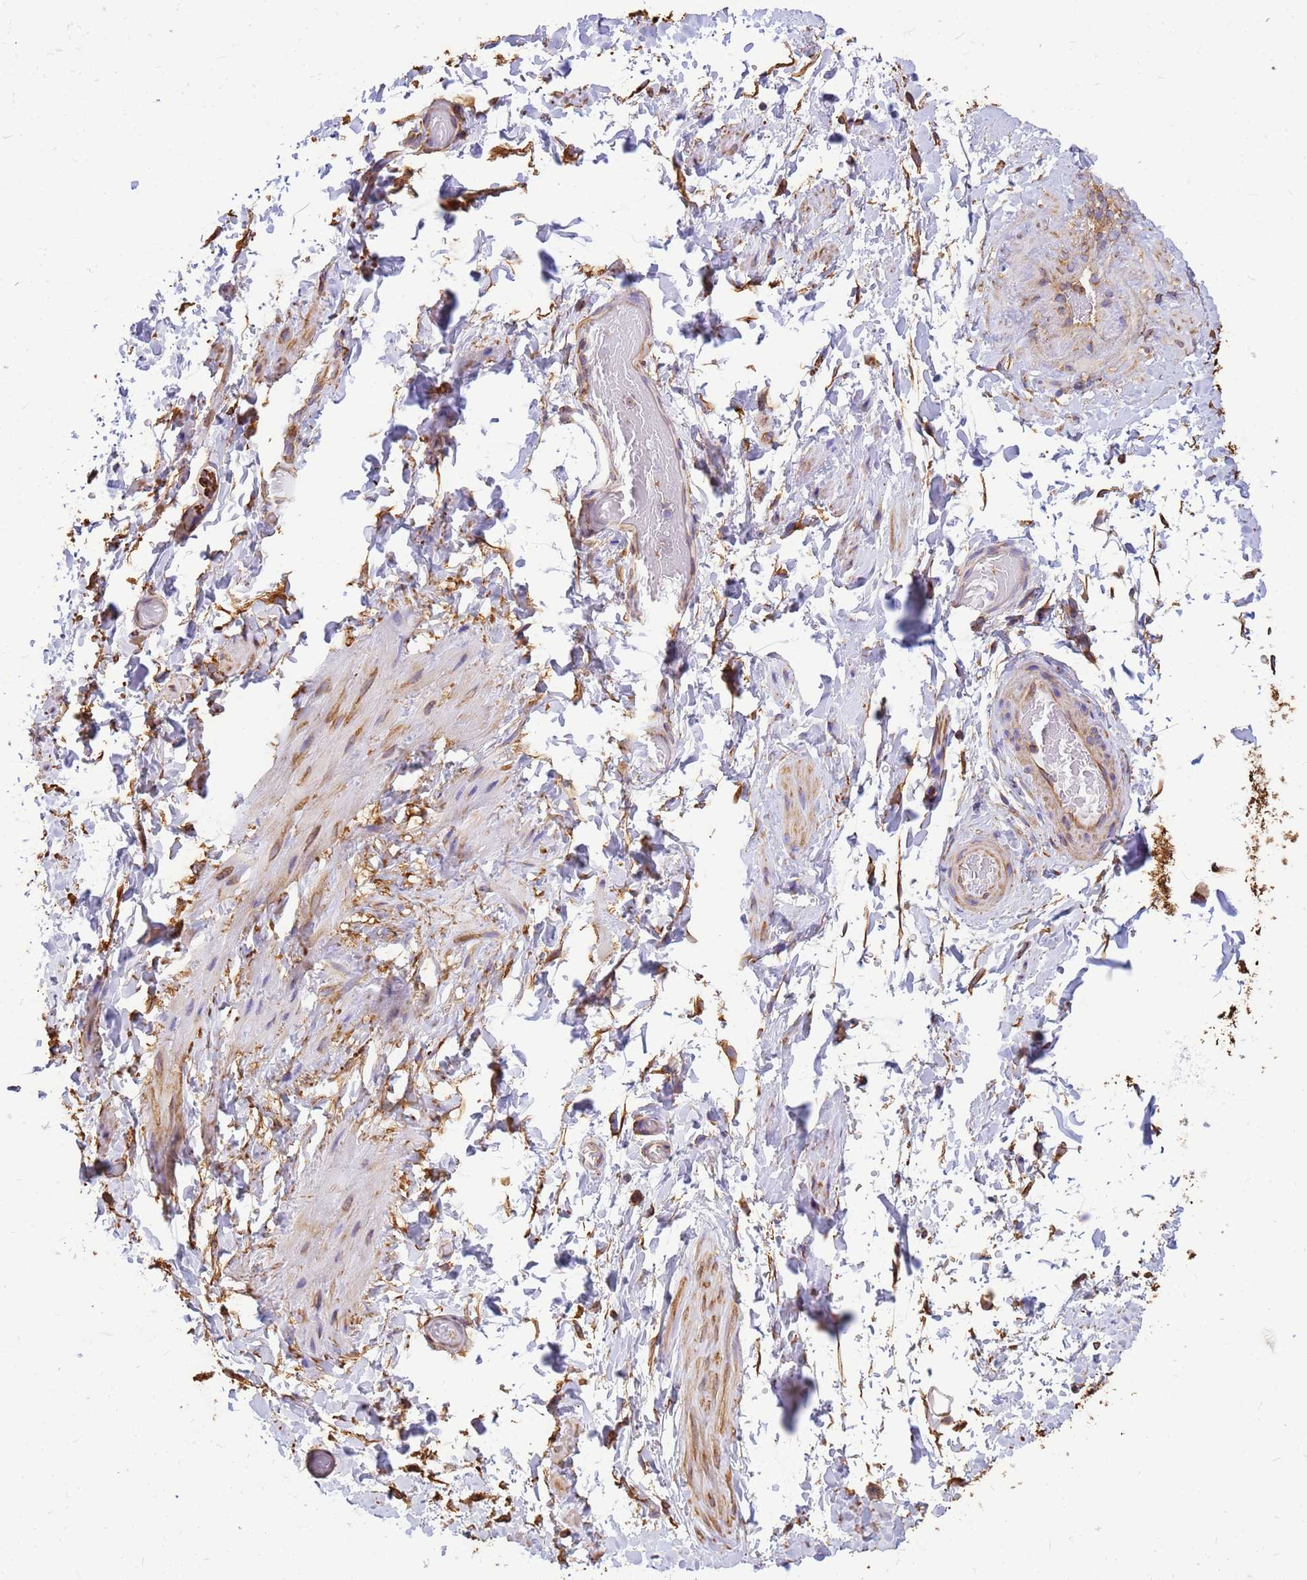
{"staining": {"intensity": "moderate", "quantity": "<25%", "location": "cytoplasmic/membranous"}, "tissue": "adipose tissue", "cell_type": "Adipocytes", "image_type": "normal", "snomed": [{"axis": "morphology", "description": "Normal tissue, NOS"}, {"axis": "topography", "description": "Soft tissue"}, {"axis": "topography", "description": "Vascular tissue"}], "caption": "Protein analysis of unremarkable adipose tissue shows moderate cytoplasmic/membranous expression in approximately <25% of adipocytes.", "gene": "ENSG00000198211", "patient": {"sex": "male", "age": 41}}